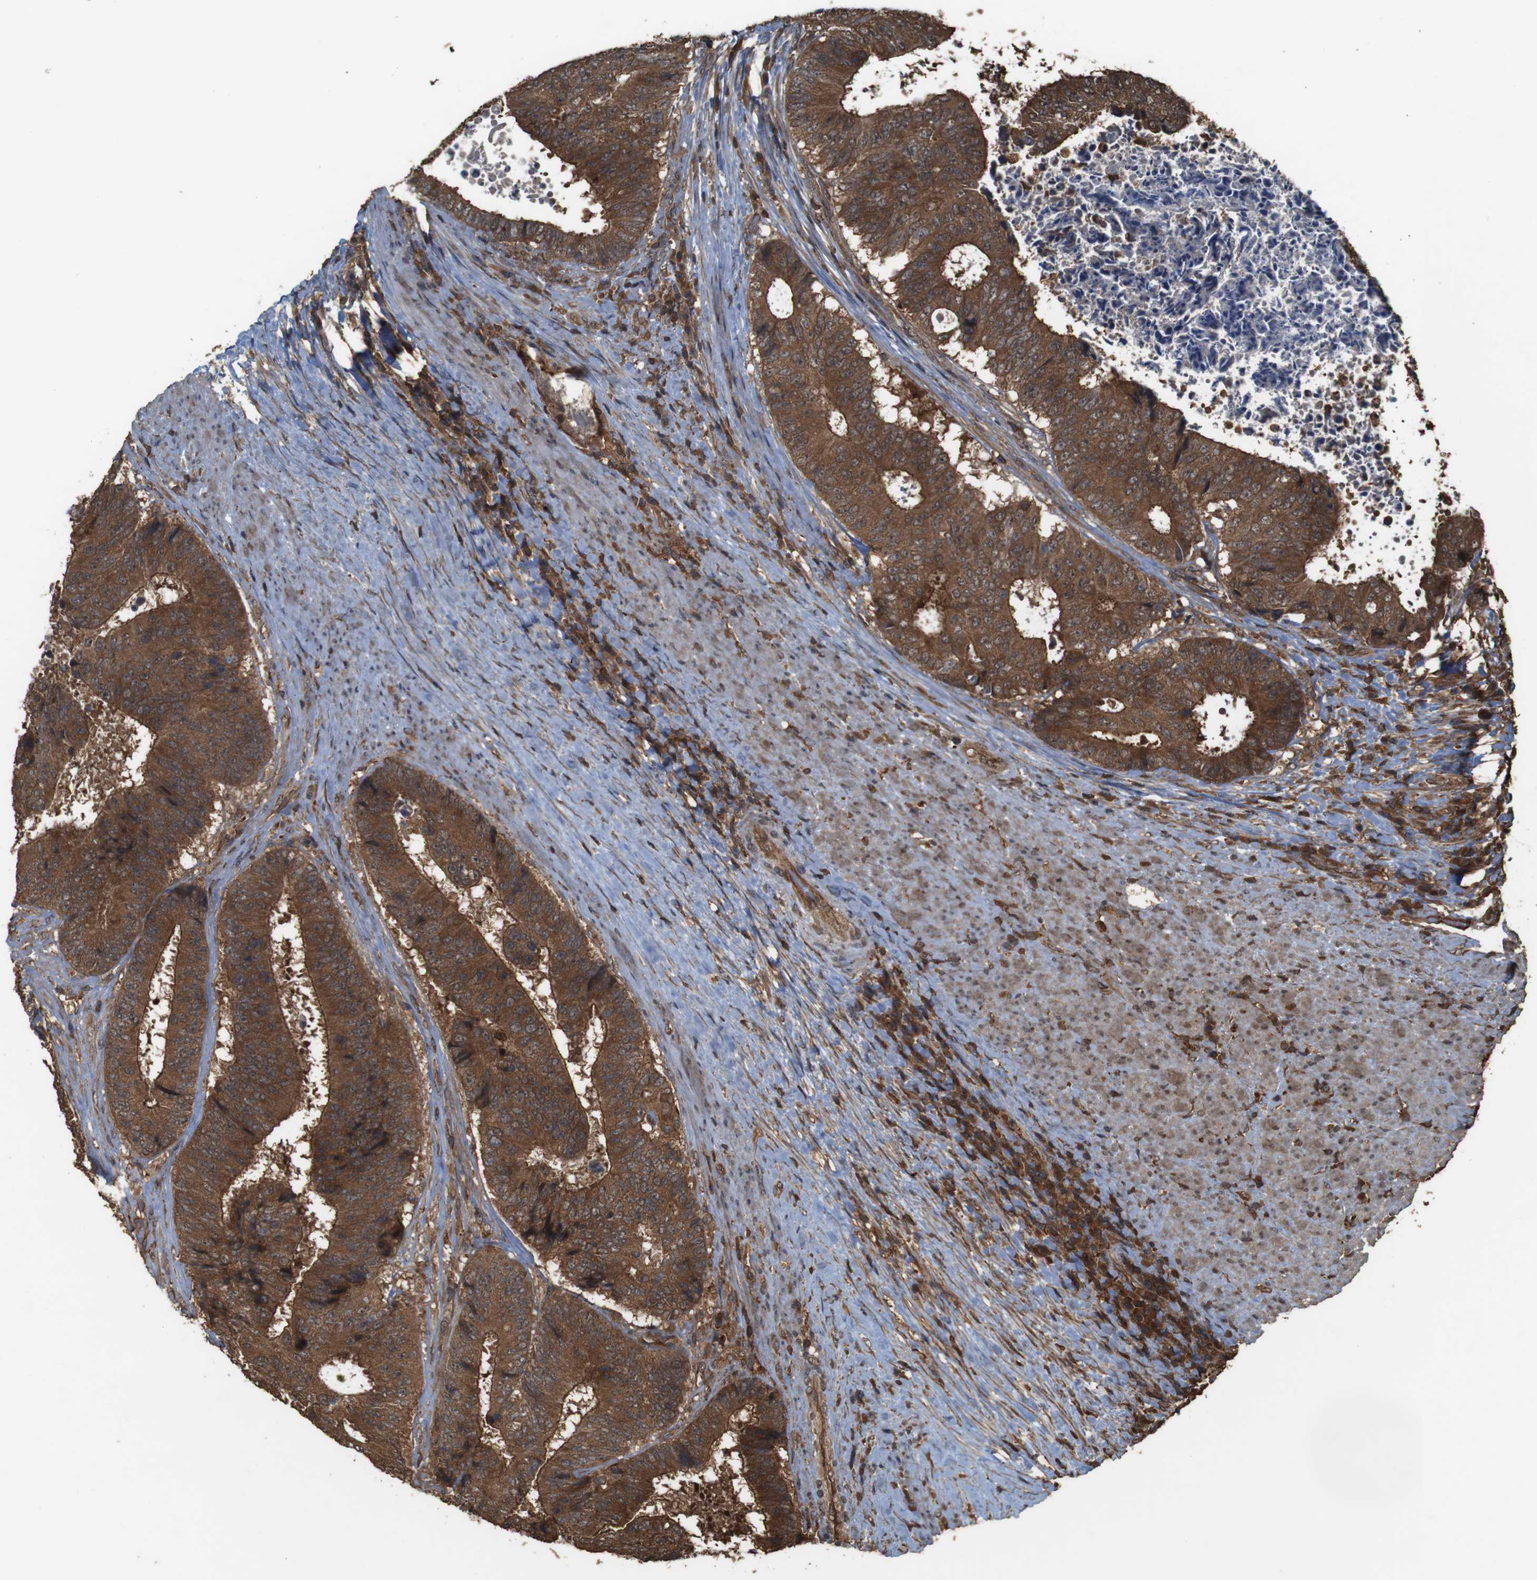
{"staining": {"intensity": "strong", "quantity": ">75%", "location": "cytoplasmic/membranous"}, "tissue": "colorectal cancer", "cell_type": "Tumor cells", "image_type": "cancer", "snomed": [{"axis": "morphology", "description": "Adenocarcinoma, NOS"}, {"axis": "topography", "description": "Rectum"}], "caption": "Protein expression analysis of human colorectal adenocarcinoma reveals strong cytoplasmic/membranous staining in about >75% of tumor cells.", "gene": "BAG4", "patient": {"sex": "male", "age": 72}}